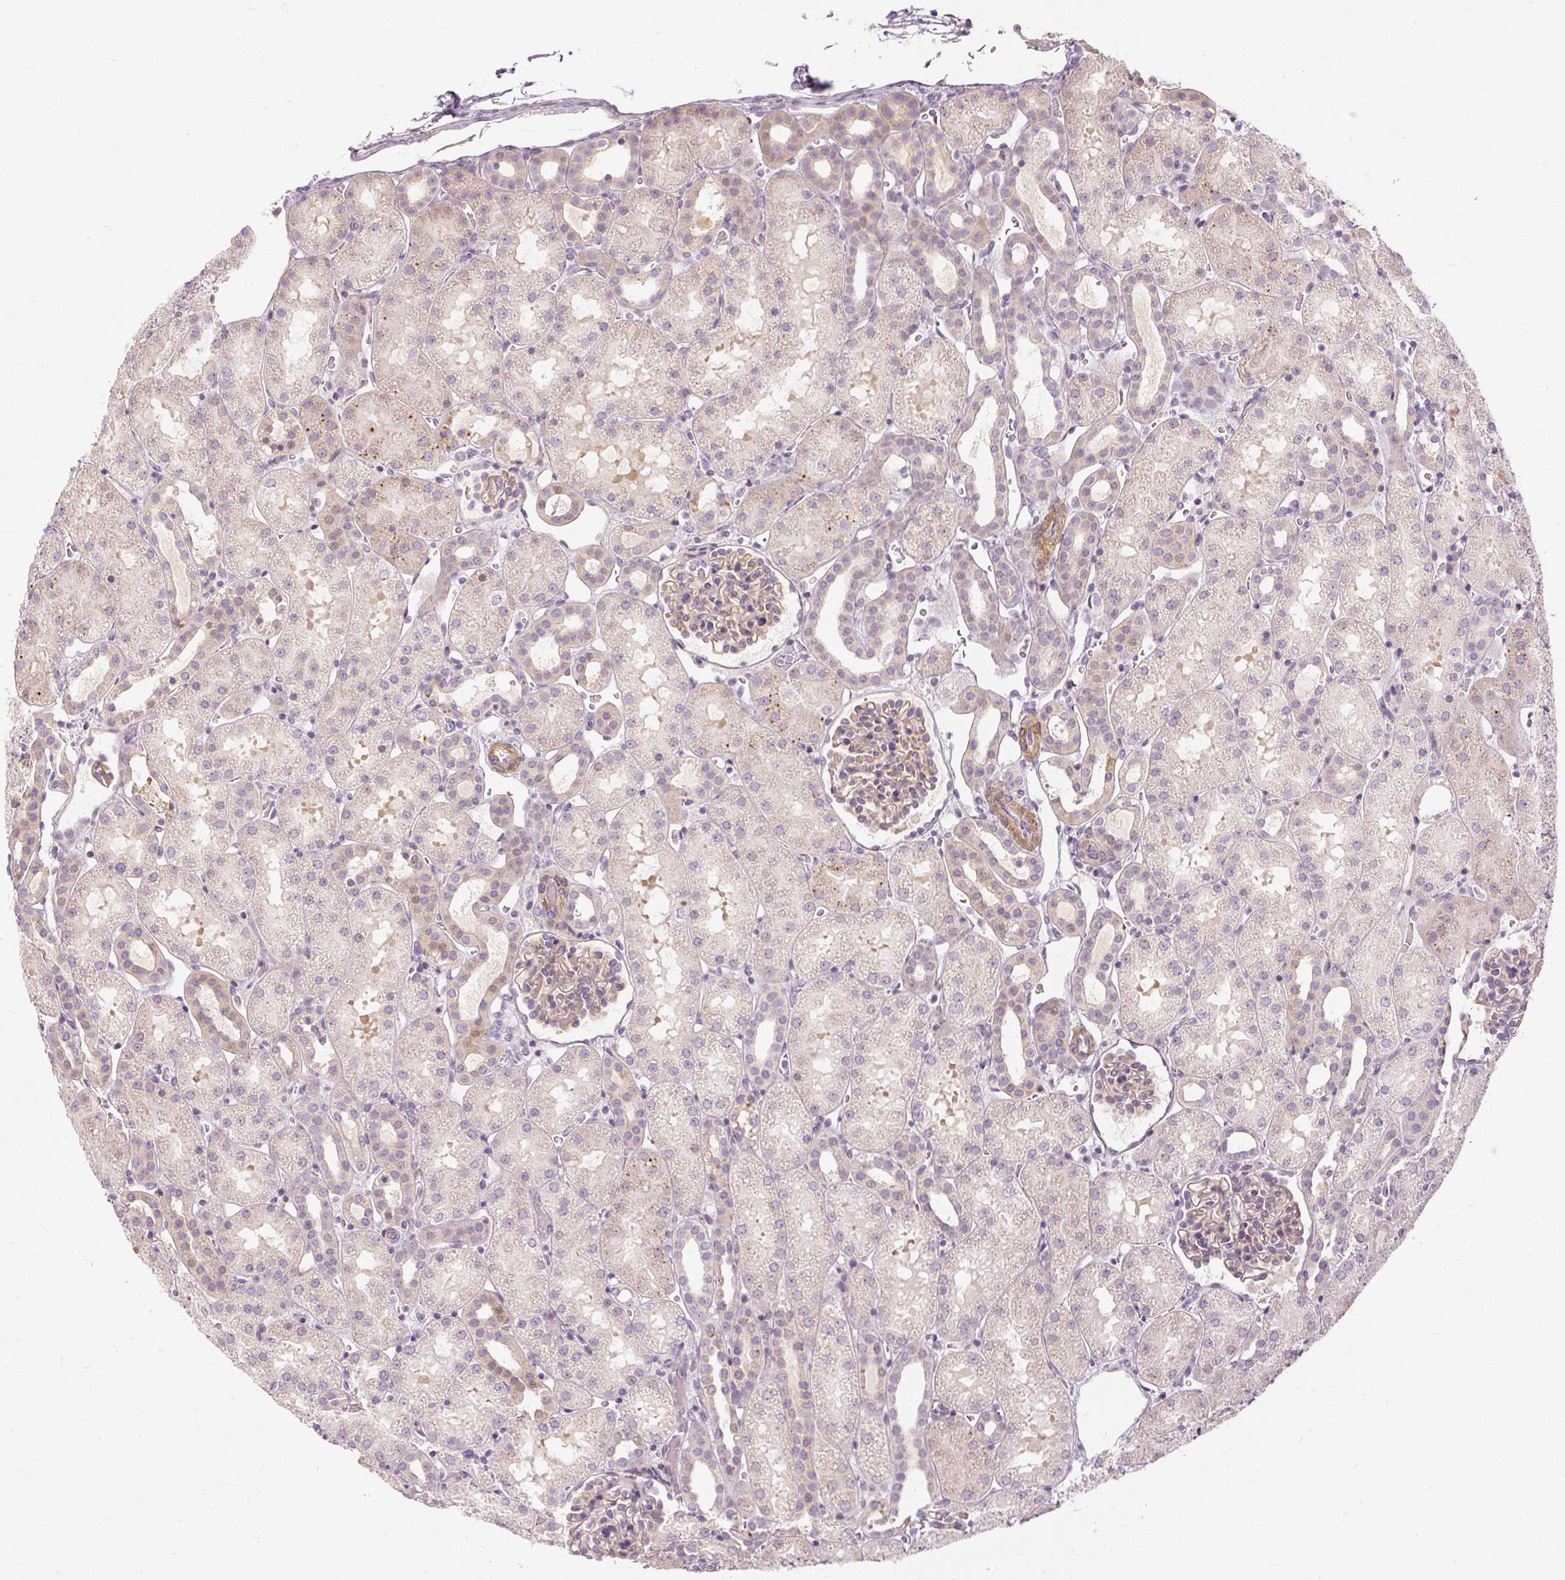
{"staining": {"intensity": "moderate", "quantity": "25%-75%", "location": "cytoplasmic/membranous"}, "tissue": "kidney", "cell_type": "Cells in glomeruli", "image_type": "normal", "snomed": [{"axis": "morphology", "description": "Normal tissue, NOS"}, {"axis": "topography", "description": "Kidney"}], "caption": "An immunohistochemistry histopathology image of unremarkable tissue is shown. Protein staining in brown shows moderate cytoplasmic/membranous positivity in kidney within cells in glomeruli. Immunohistochemistry stains the protein of interest in brown and the nuclei are stained blue.", "gene": "CAPN3", "patient": {"sex": "male", "age": 2}}